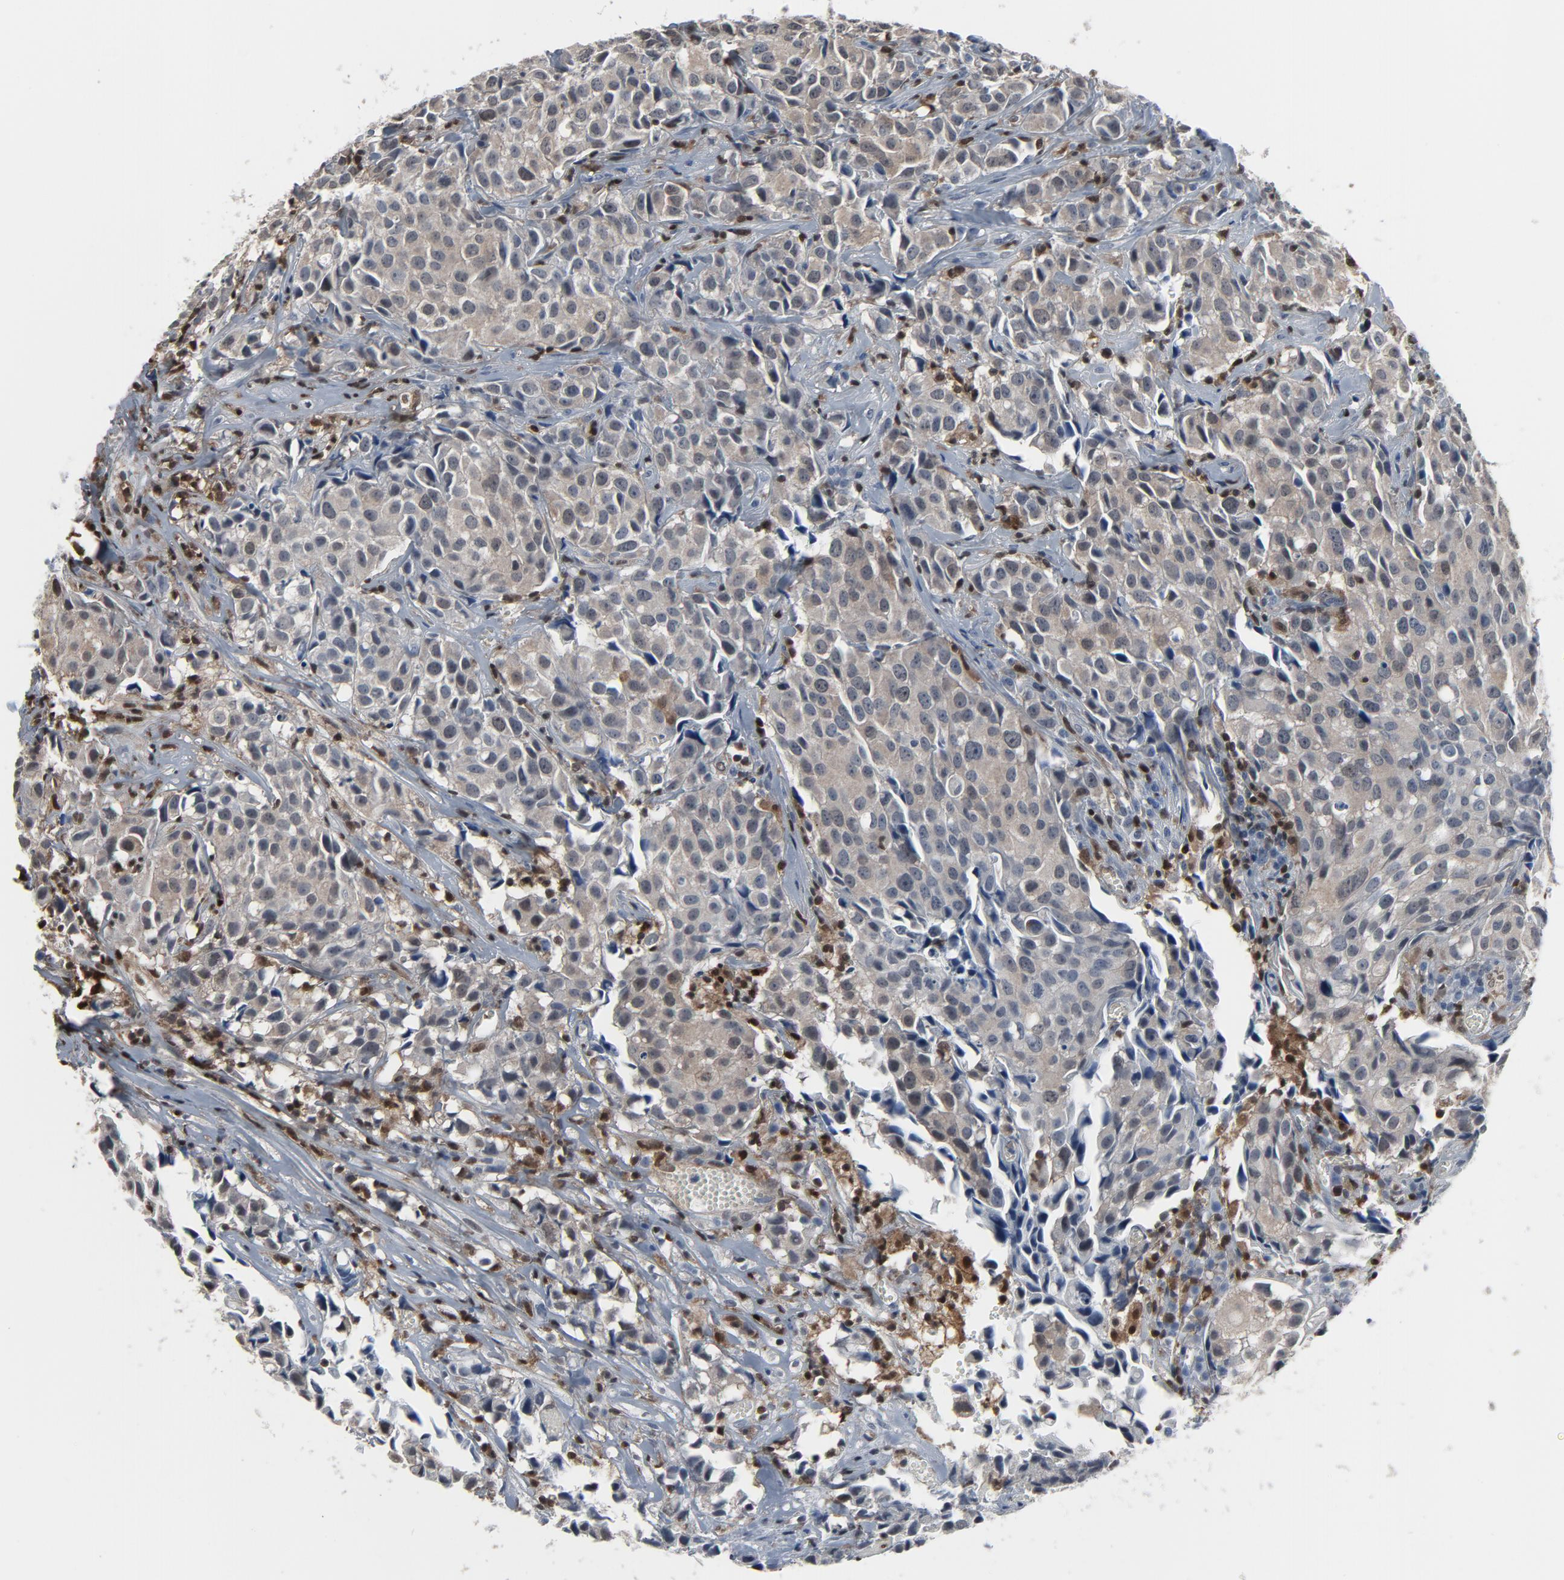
{"staining": {"intensity": "moderate", "quantity": ">75%", "location": "cytoplasmic/membranous"}, "tissue": "urothelial cancer", "cell_type": "Tumor cells", "image_type": "cancer", "snomed": [{"axis": "morphology", "description": "Urothelial carcinoma, High grade"}, {"axis": "topography", "description": "Urinary bladder"}], "caption": "Immunohistochemistry (IHC) (DAB (3,3'-diaminobenzidine)) staining of urothelial cancer demonstrates moderate cytoplasmic/membranous protein positivity in about >75% of tumor cells. The protein is shown in brown color, while the nuclei are stained blue.", "gene": "STAT5A", "patient": {"sex": "female", "age": 75}}